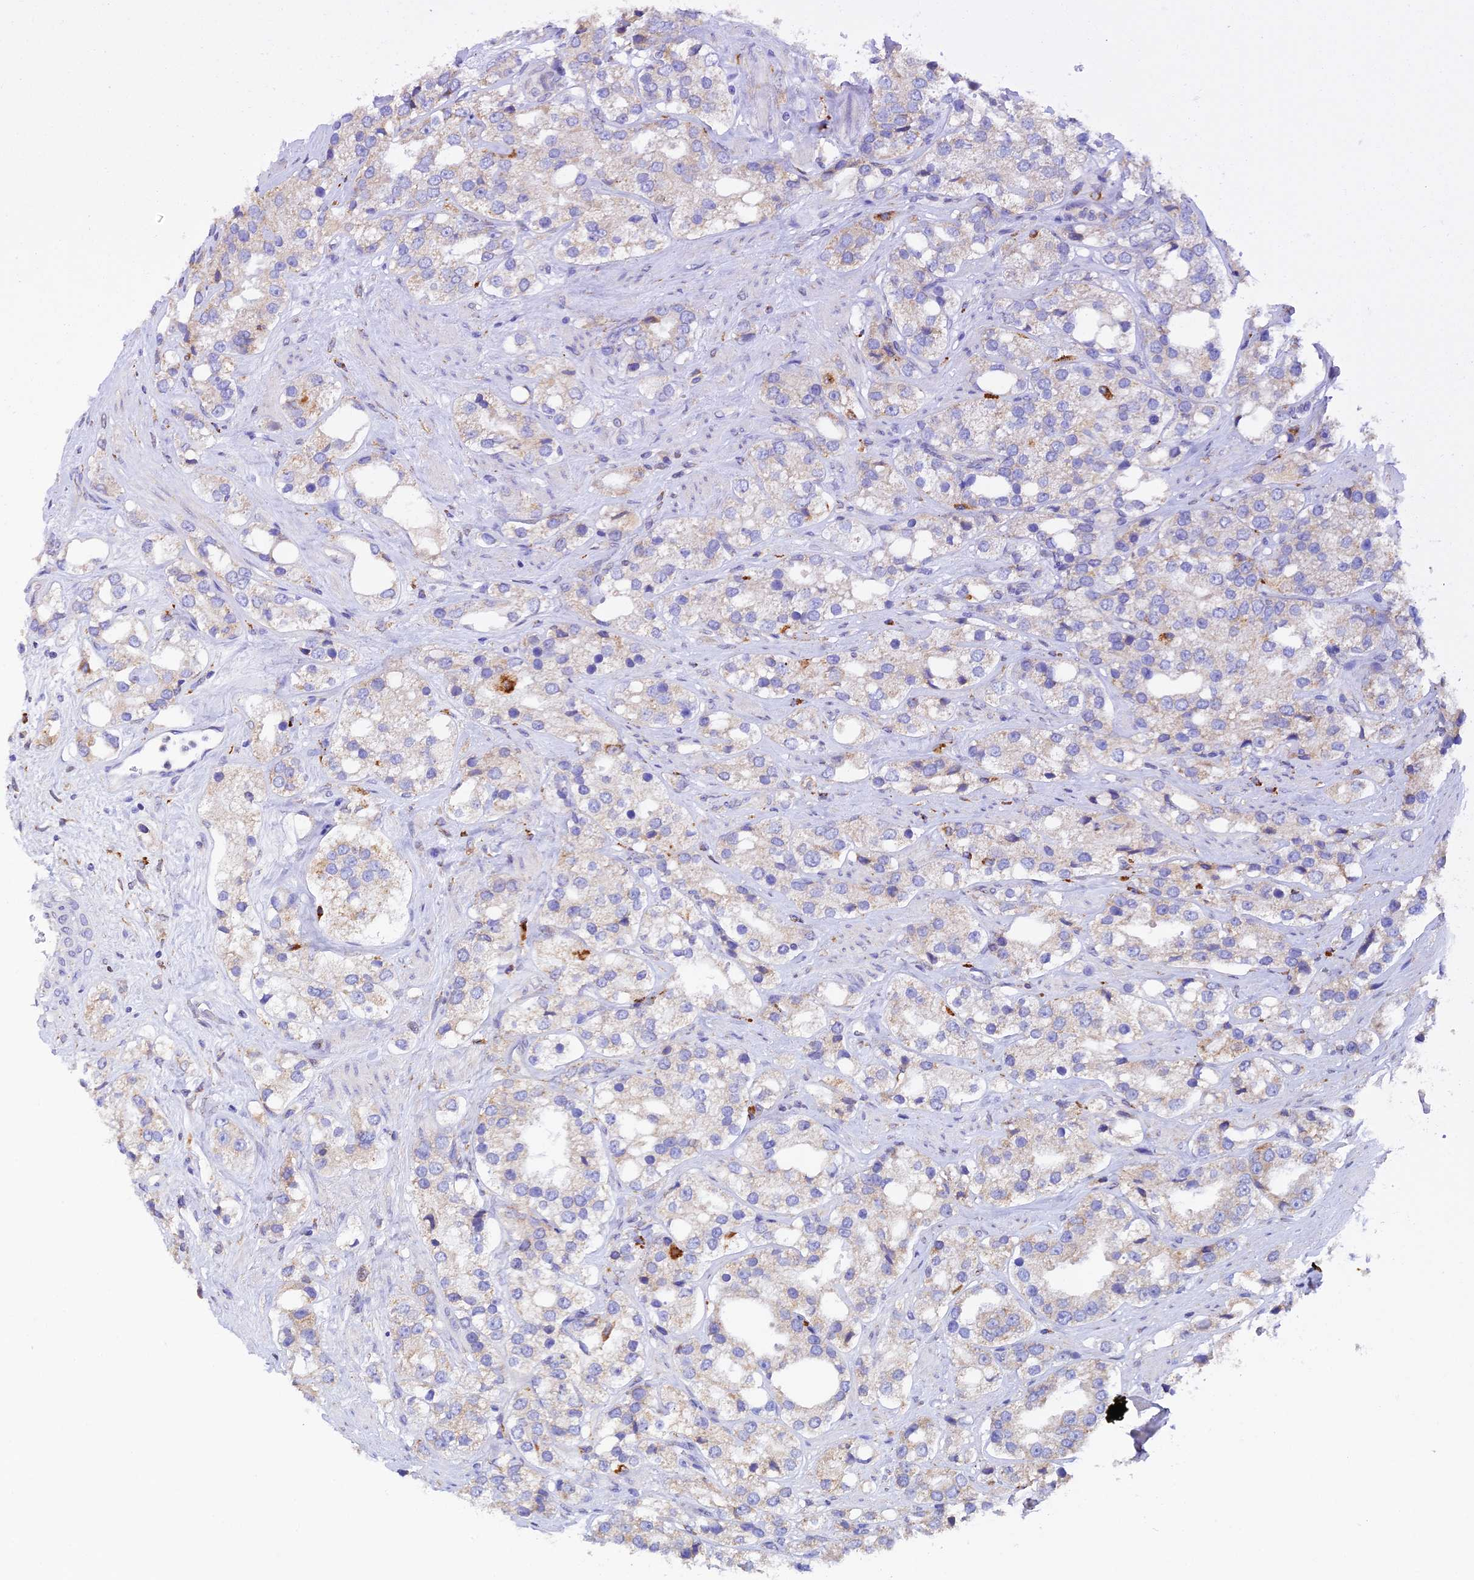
{"staining": {"intensity": "negative", "quantity": "none", "location": "none"}, "tissue": "prostate cancer", "cell_type": "Tumor cells", "image_type": "cancer", "snomed": [{"axis": "morphology", "description": "Adenocarcinoma, NOS"}, {"axis": "topography", "description": "Prostate"}], "caption": "IHC micrograph of human adenocarcinoma (prostate) stained for a protein (brown), which exhibits no positivity in tumor cells.", "gene": "VKORC1", "patient": {"sex": "male", "age": 79}}